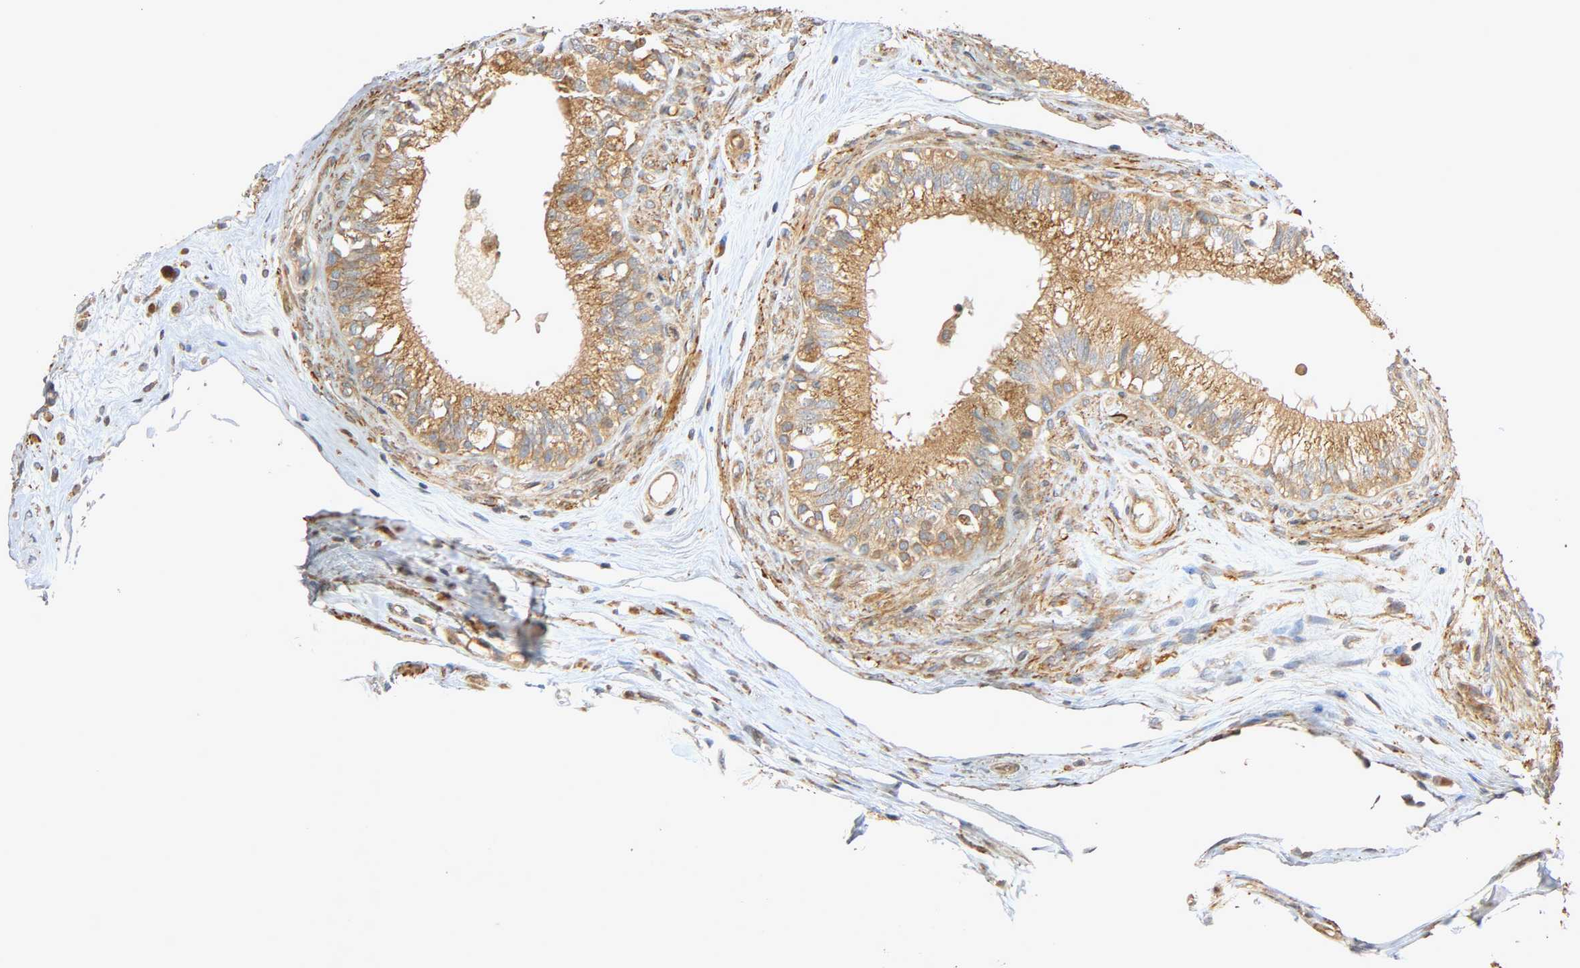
{"staining": {"intensity": "moderate", "quantity": ">75%", "location": "cytoplasmic/membranous"}, "tissue": "epididymis", "cell_type": "Glandular cells", "image_type": "normal", "snomed": [{"axis": "morphology", "description": "Normal tissue, NOS"}, {"axis": "morphology", "description": "Inflammation, NOS"}, {"axis": "topography", "description": "Epididymis"}], "caption": "There is medium levels of moderate cytoplasmic/membranous positivity in glandular cells of benign epididymis, as demonstrated by immunohistochemical staining (brown color).", "gene": "SGSM1", "patient": {"sex": "male", "age": 84}}